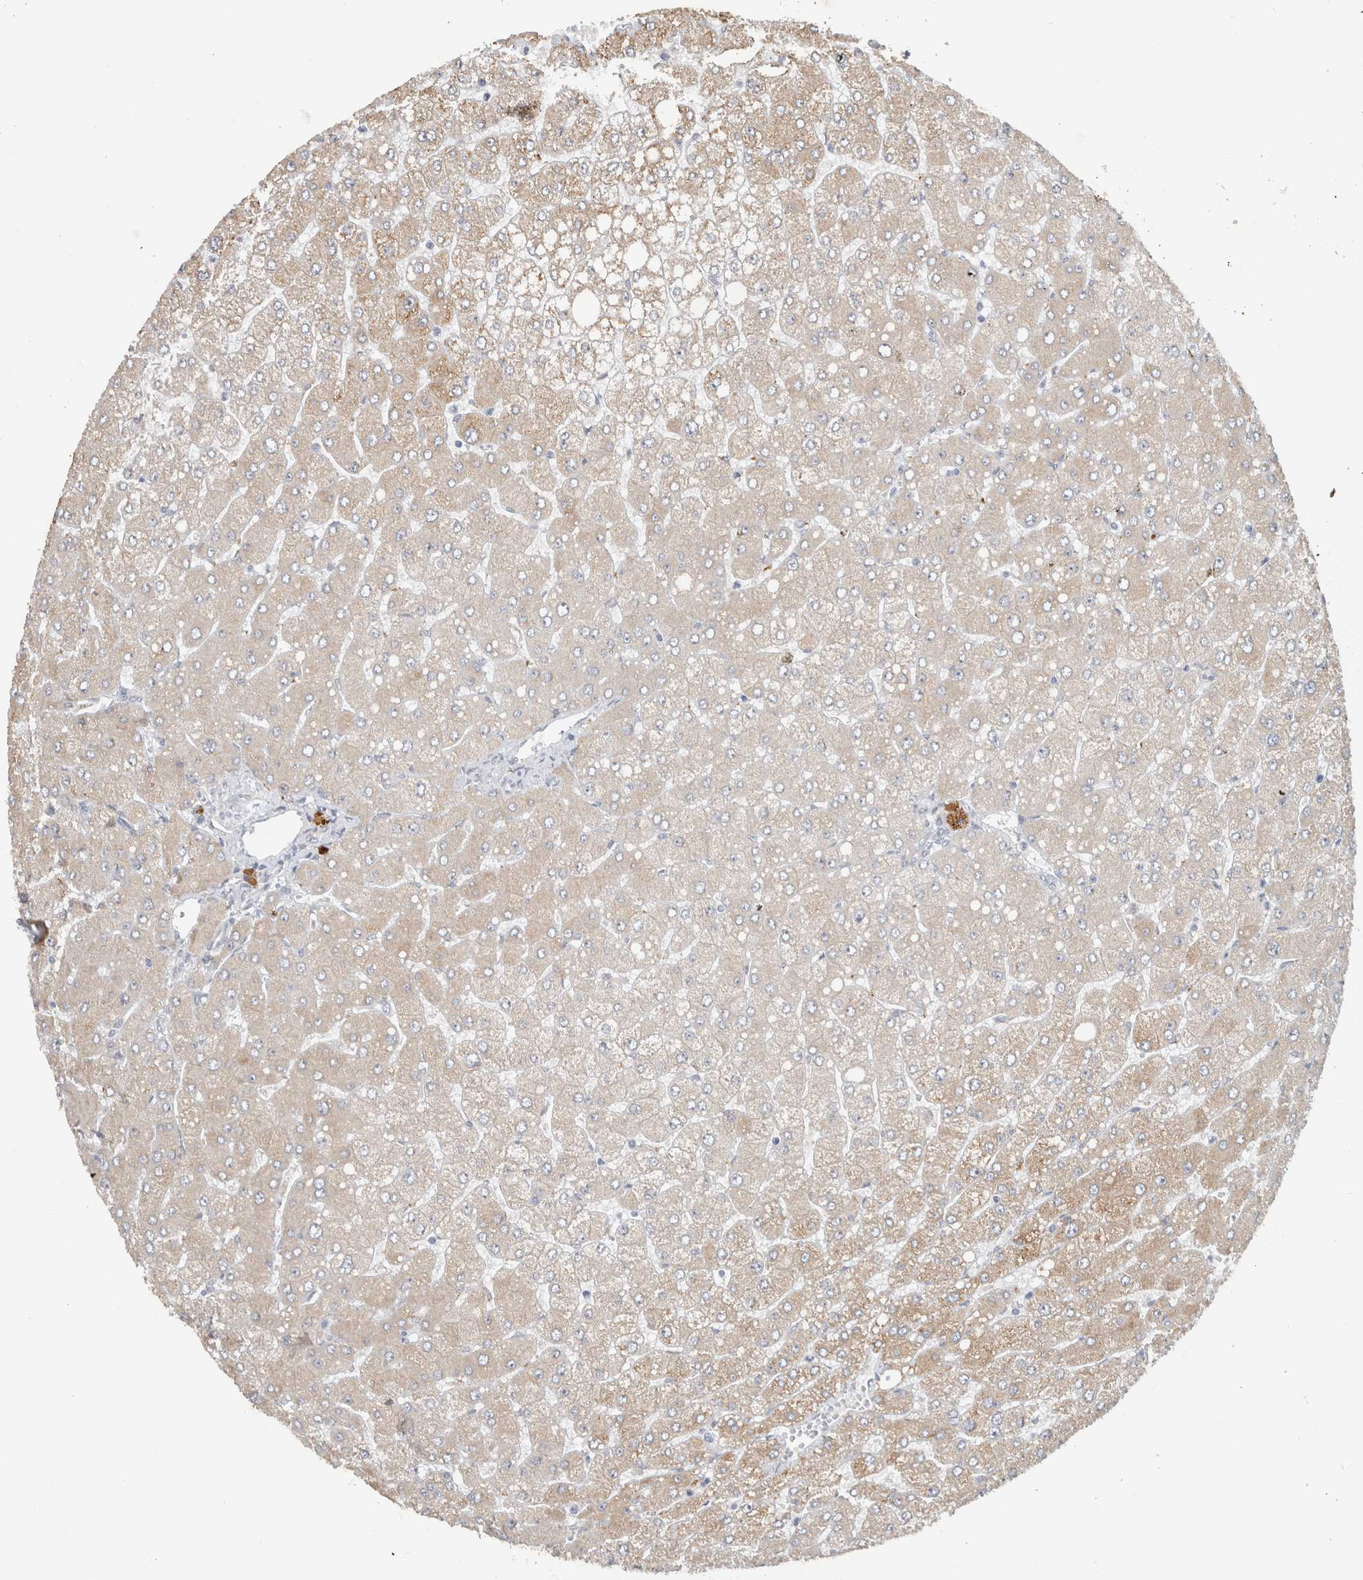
{"staining": {"intensity": "negative", "quantity": "none", "location": "none"}, "tissue": "liver", "cell_type": "Cholangiocytes", "image_type": "normal", "snomed": [{"axis": "morphology", "description": "Normal tissue, NOS"}, {"axis": "topography", "description": "Liver"}], "caption": "This is a photomicrograph of immunohistochemistry (IHC) staining of unremarkable liver, which shows no positivity in cholangiocytes.", "gene": "PRXL2A", "patient": {"sex": "male", "age": 55}}